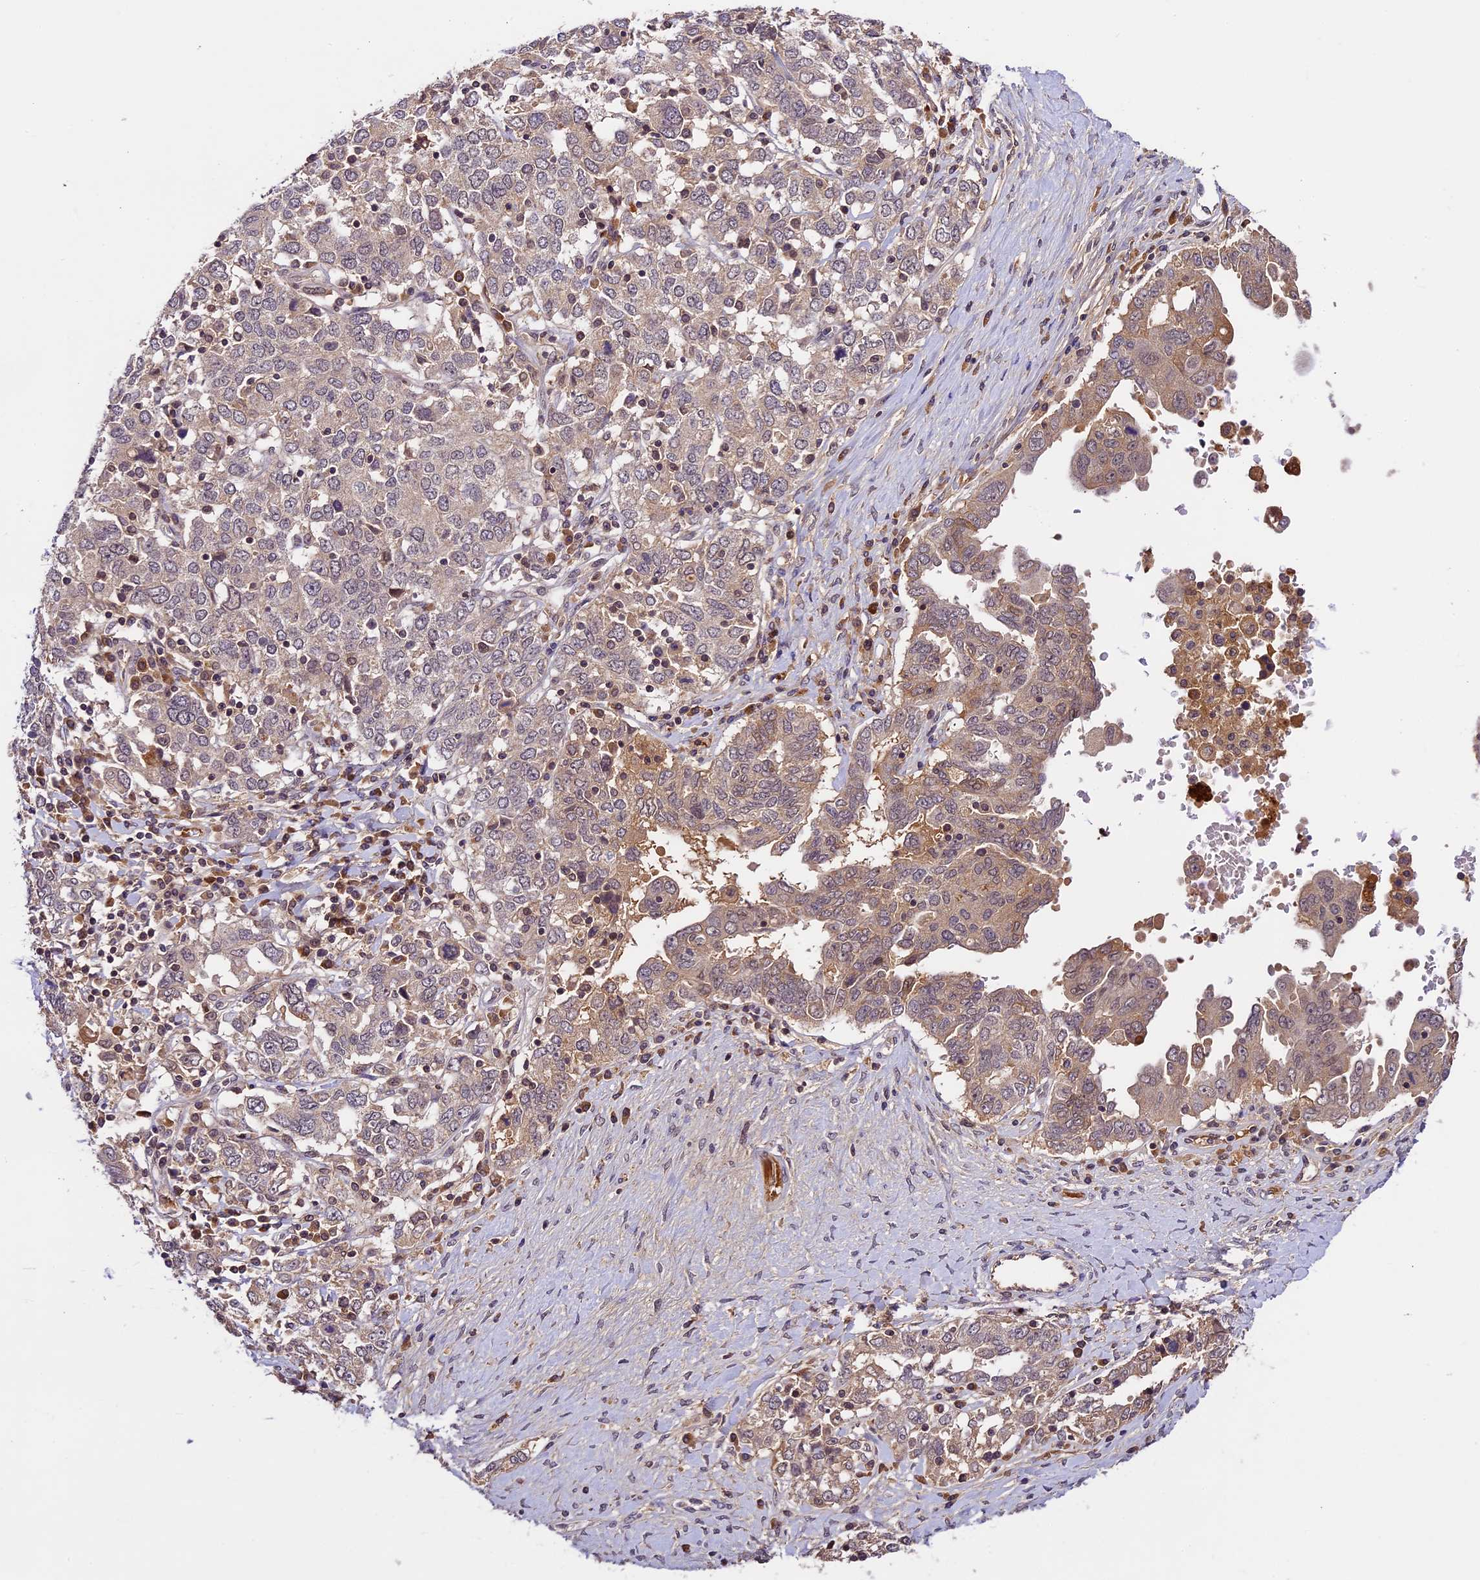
{"staining": {"intensity": "weak", "quantity": "25%-75%", "location": "cytoplasmic/membranous"}, "tissue": "ovarian cancer", "cell_type": "Tumor cells", "image_type": "cancer", "snomed": [{"axis": "morphology", "description": "Carcinoma, endometroid"}, {"axis": "topography", "description": "Ovary"}], "caption": "Human ovarian cancer stained with a protein marker reveals weak staining in tumor cells.", "gene": "ATP10A", "patient": {"sex": "female", "age": 62}}